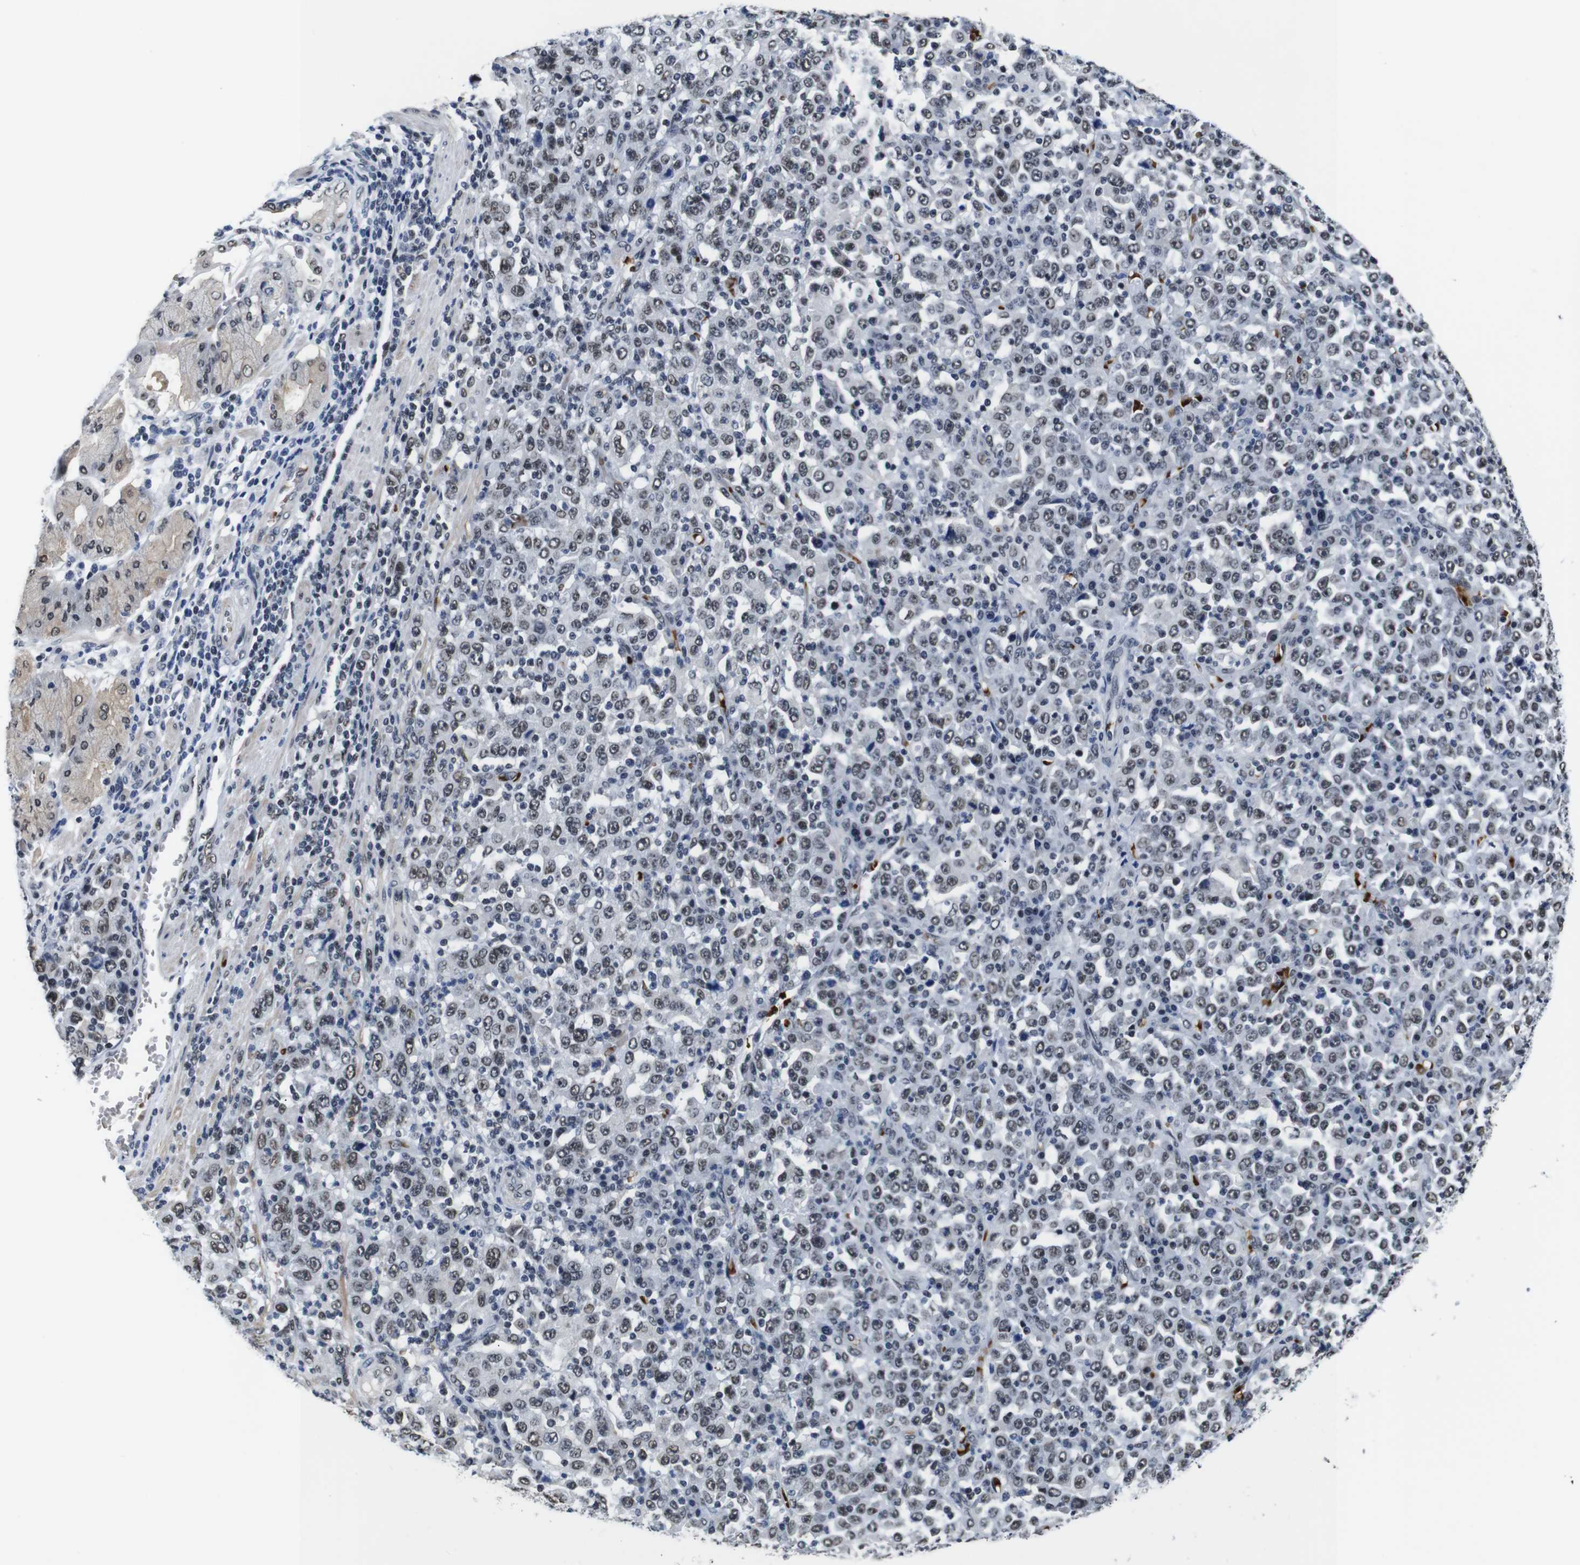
{"staining": {"intensity": "weak", "quantity": "25%-75%", "location": "nuclear"}, "tissue": "stomach cancer", "cell_type": "Tumor cells", "image_type": "cancer", "snomed": [{"axis": "morphology", "description": "Normal tissue, NOS"}, {"axis": "morphology", "description": "Adenocarcinoma, NOS"}, {"axis": "topography", "description": "Stomach, upper"}, {"axis": "topography", "description": "Stomach"}], "caption": "IHC of stomach adenocarcinoma displays low levels of weak nuclear staining in approximately 25%-75% of tumor cells.", "gene": "ILDR2", "patient": {"sex": "male", "age": 59}}